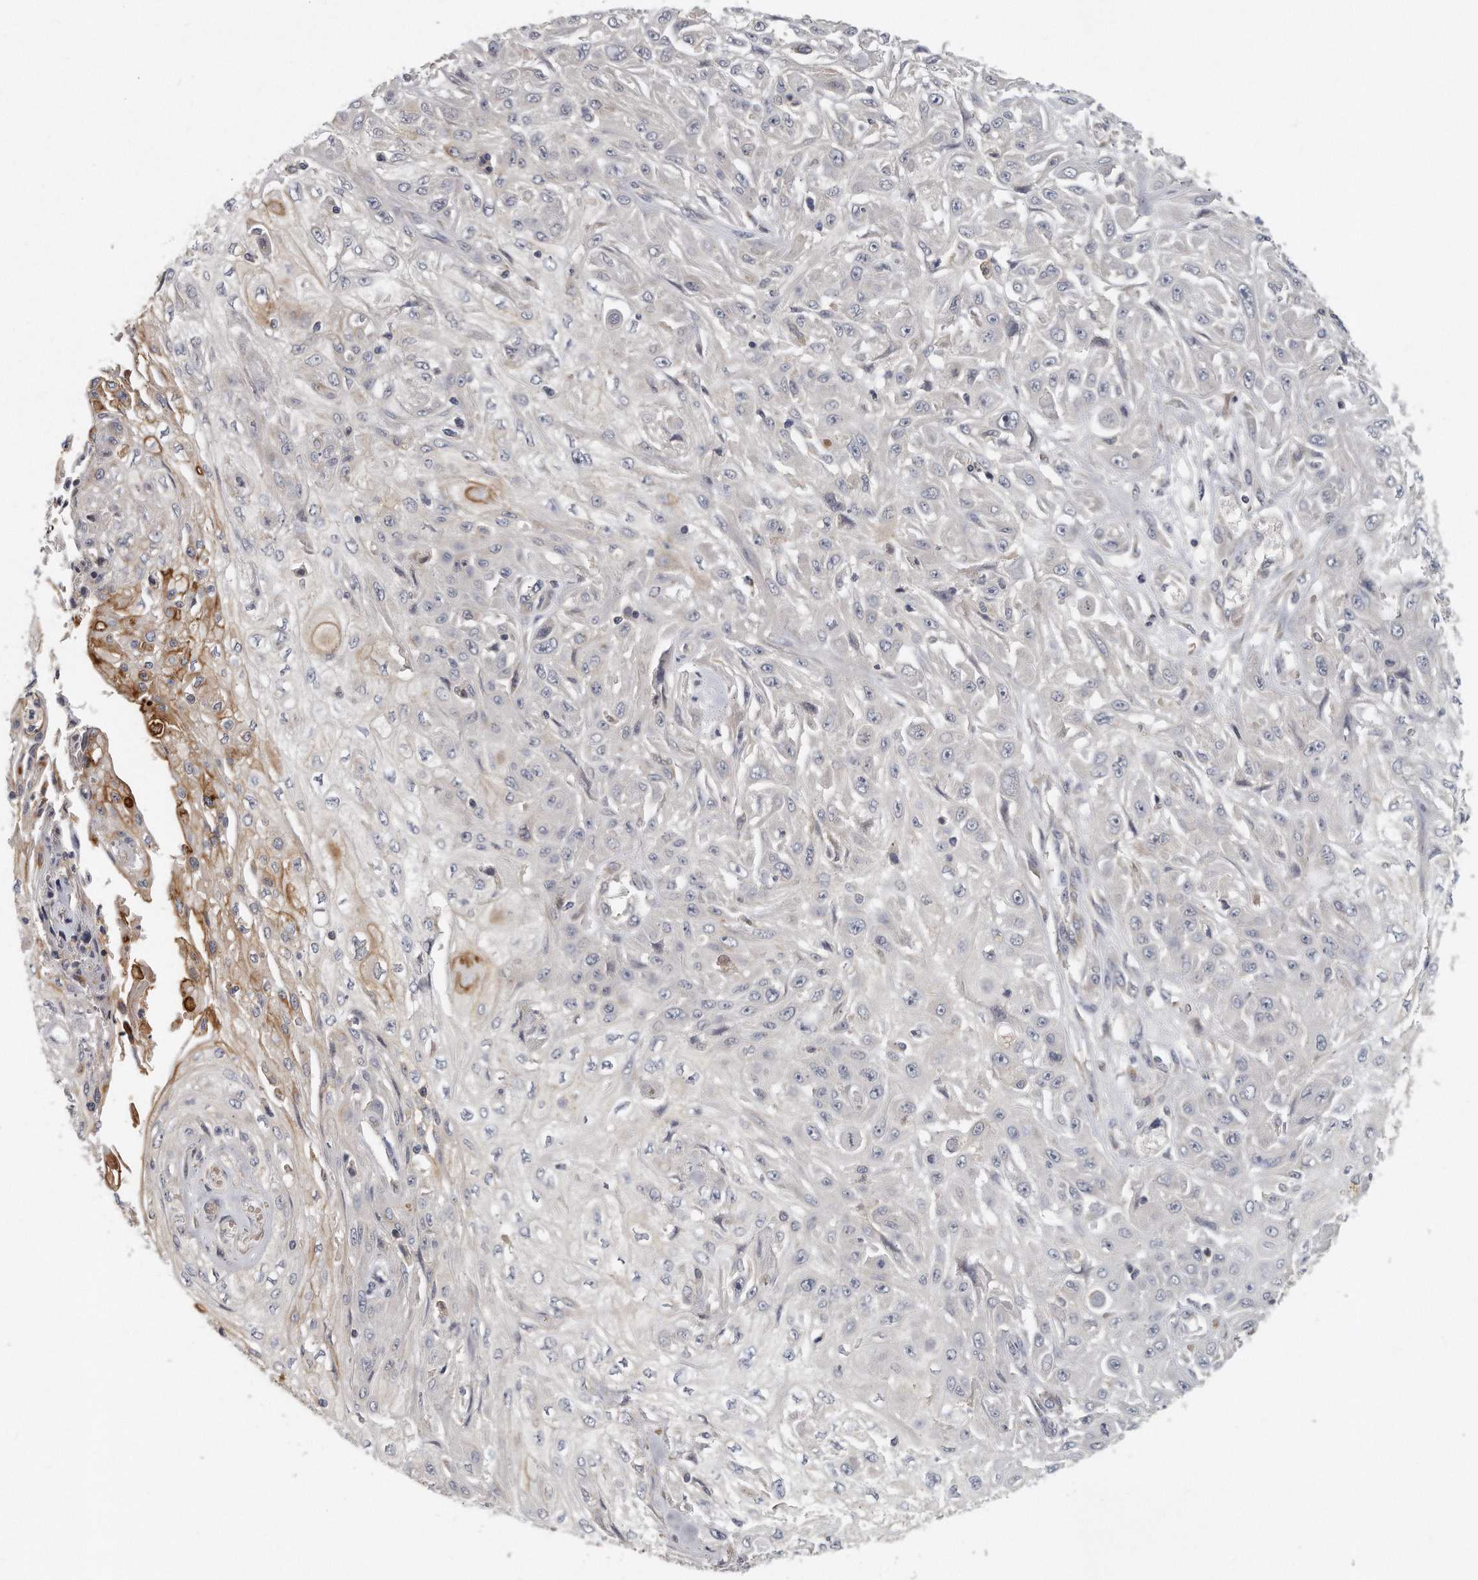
{"staining": {"intensity": "moderate", "quantity": "<25%", "location": "cytoplasmic/membranous"}, "tissue": "skin cancer", "cell_type": "Tumor cells", "image_type": "cancer", "snomed": [{"axis": "morphology", "description": "Squamous cell carcinoma, NOS"}, {"axis": "morphology", "description": "Squamous cell carcinoma, metastatic, NOS"}, {"axis": "topography", "description": "Skin"}, {"axis": "topography", "description": "Lymph node"}], "caption": "A micrograph of human skin squamous cell carcinoma stained for a protein shows moderate cytoplasmic/membranous brown staining in tumor cells.", "gene": "TRAPPC14", "patient": {"sex": "male", "age": 75}}